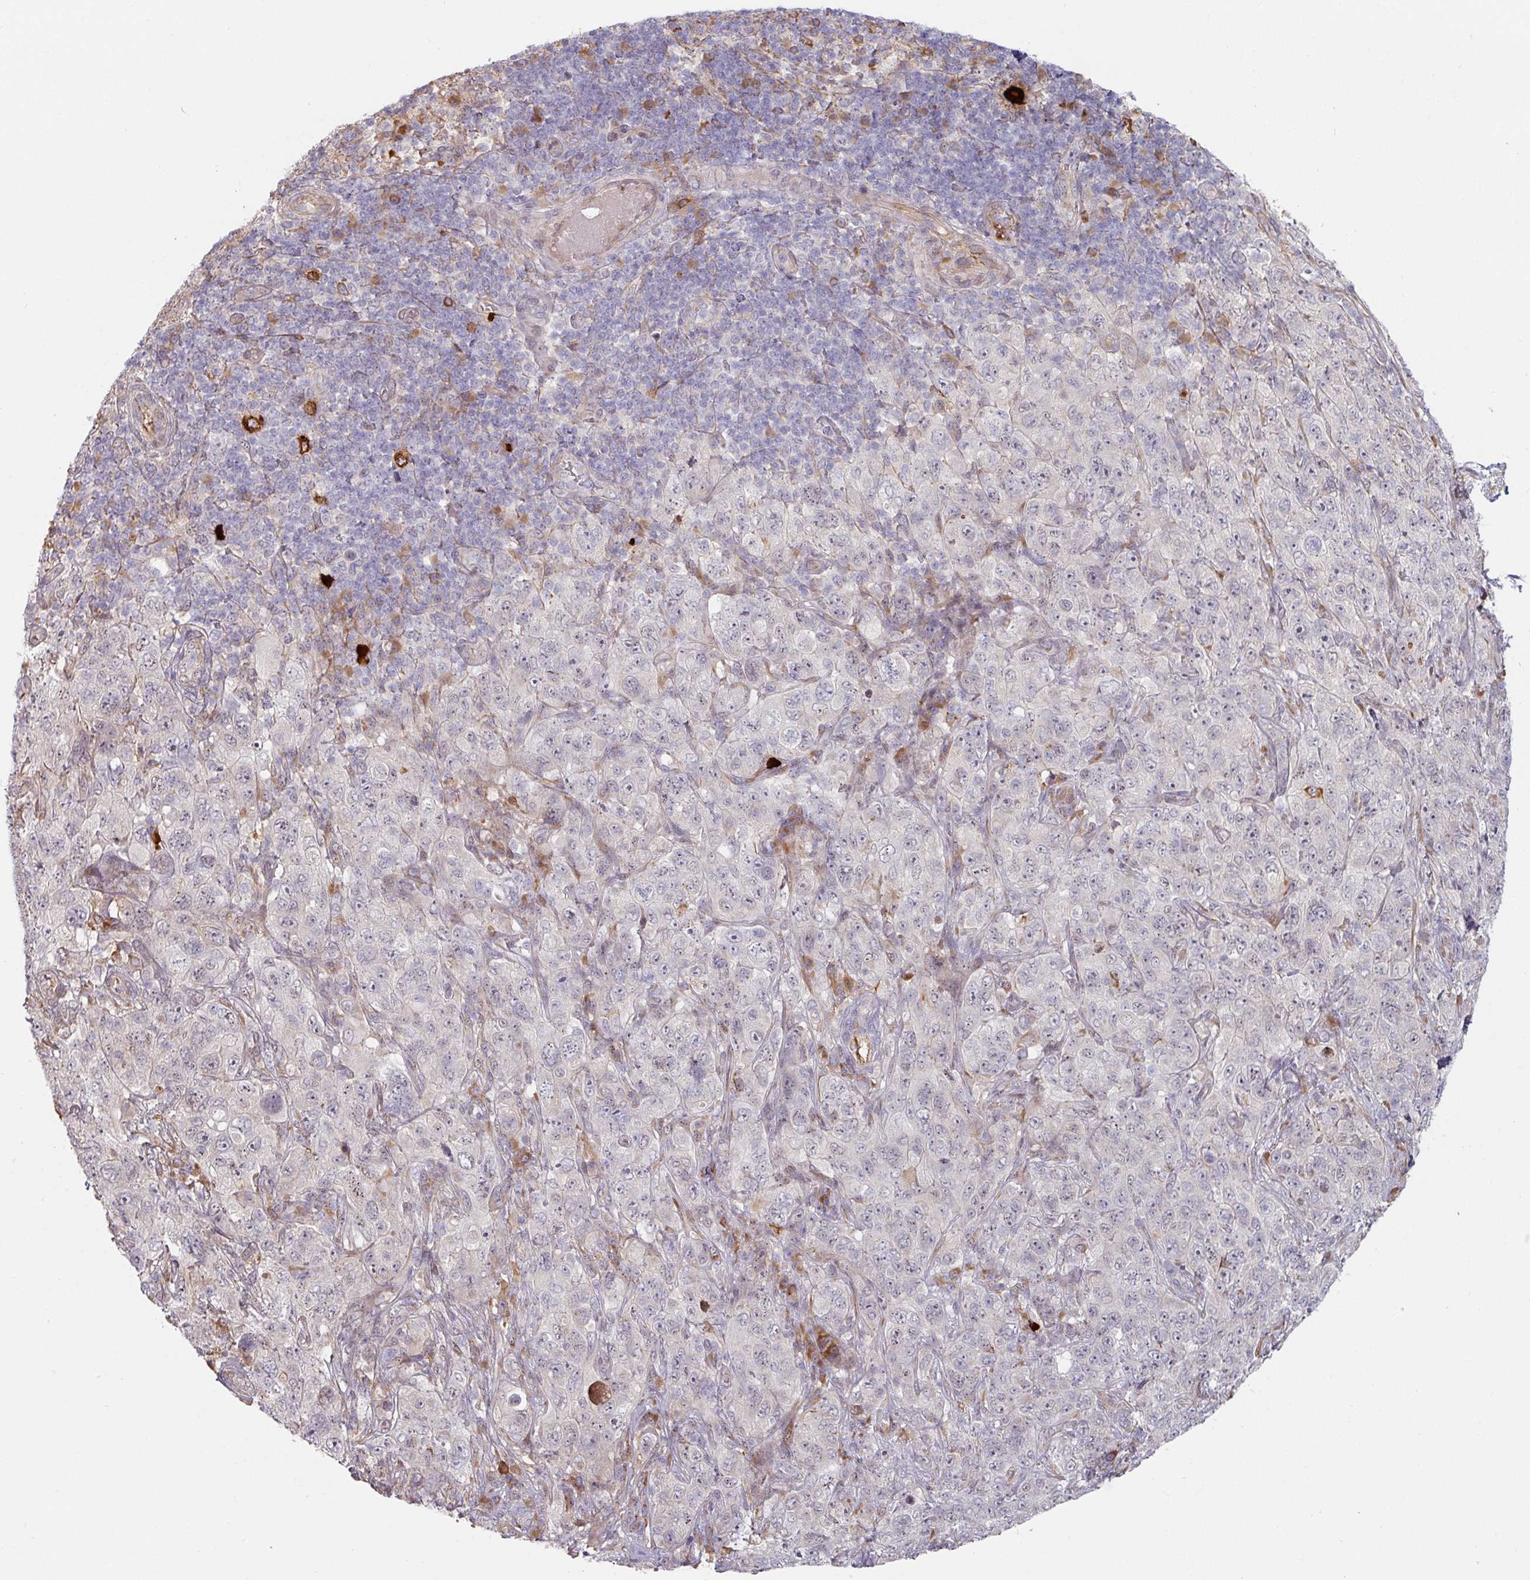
{"staining": {"intensity": "negative", "quantity": "none", "location": "none"}, "tissue": "pancreatic cancer", "cell_type": "Tumor cells", "image_type": "cancer", "snomed": [{"axis": "morphology", "description": "Adenocarcinoma, NOS"}, {"axis": "topography", "description": "Pancreas"}], "caption": "DAB immunohistochemical staining of pancreatic cancer (adenocarcinoma) demonstrates no significant positivity in tumor cells.", "gene": "CEP78", "patient": {"sex": "male", "age": 68}}